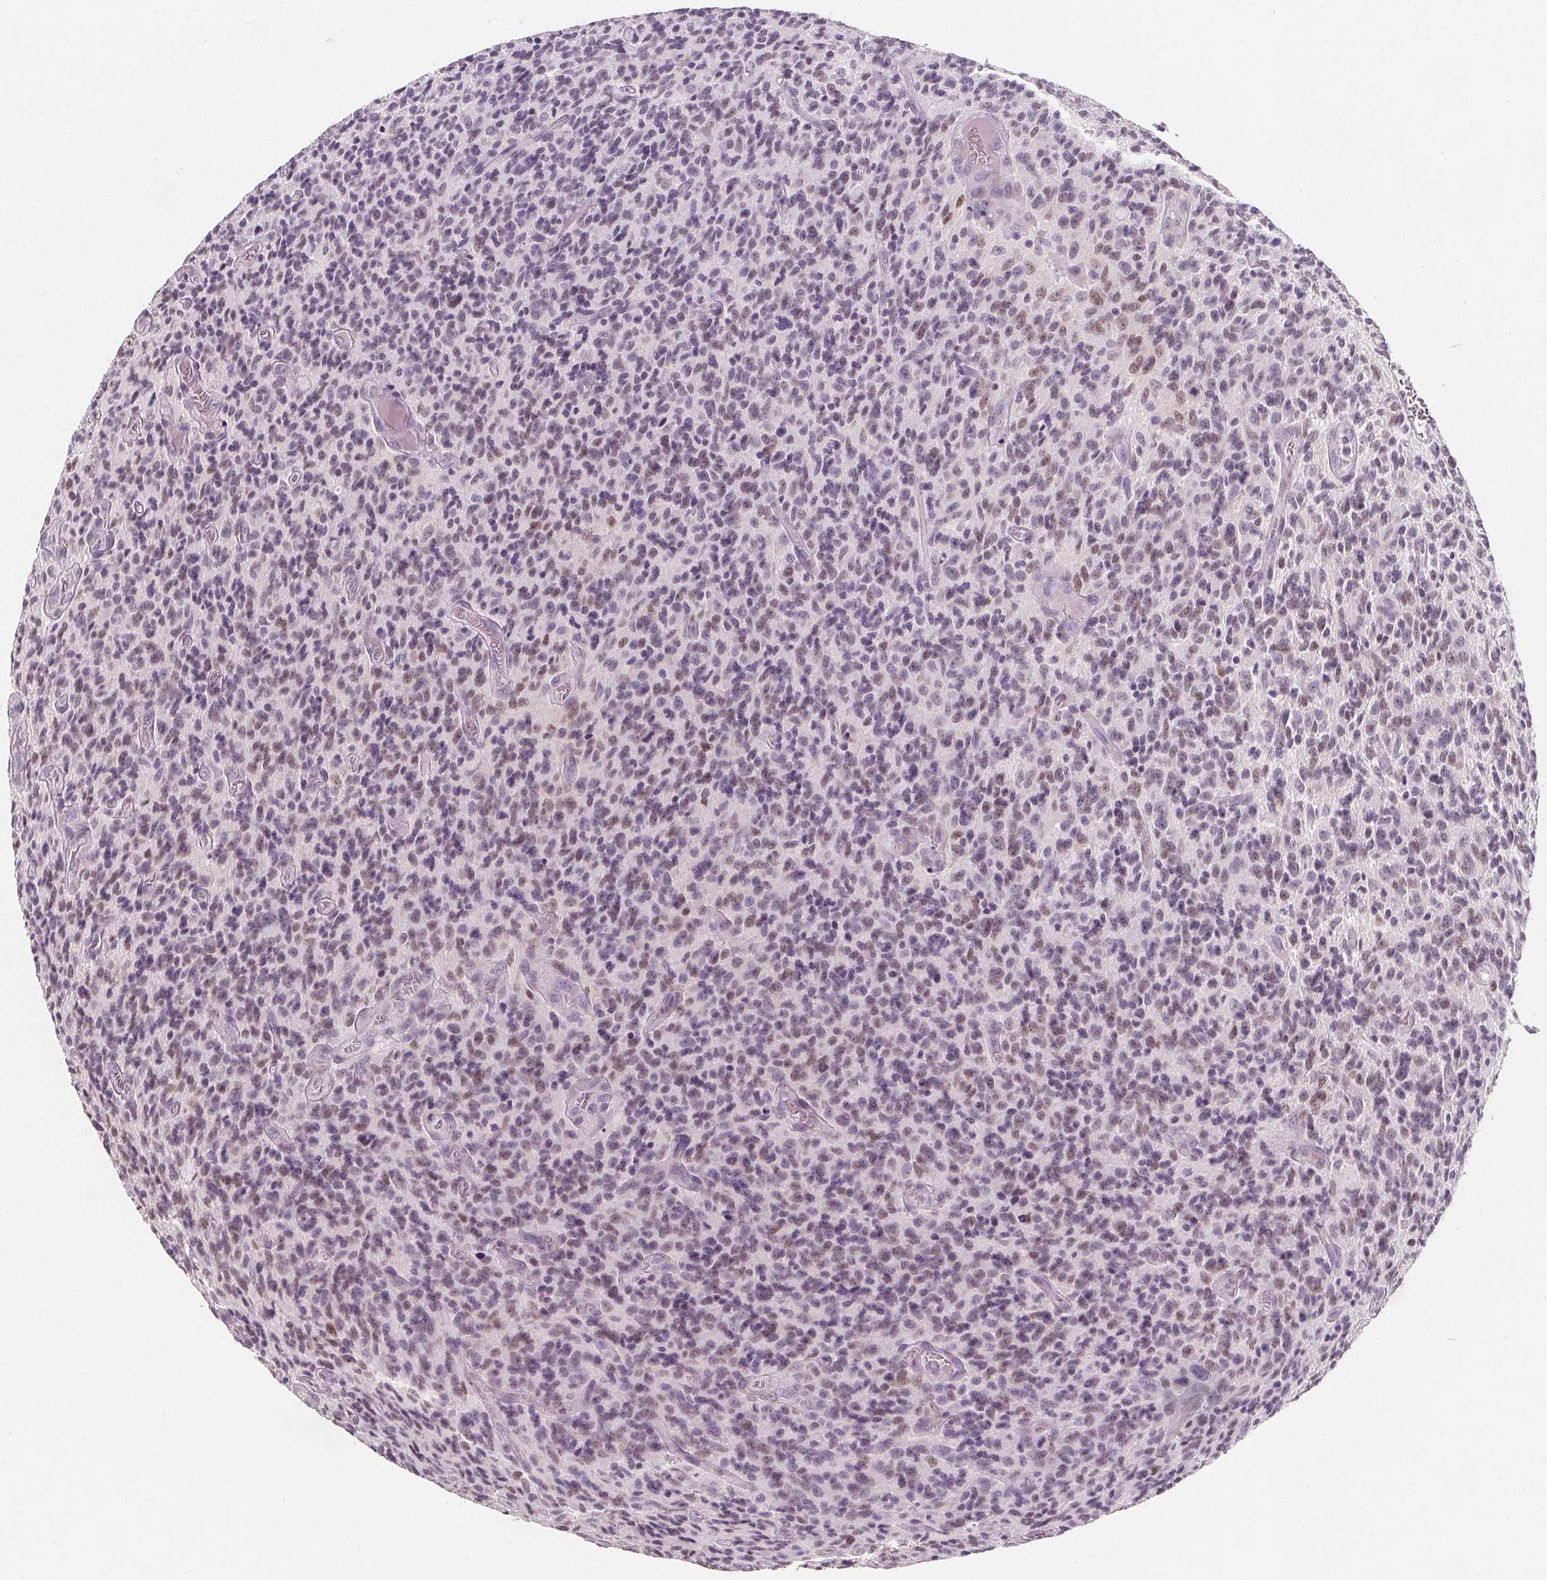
{"staining": {"intensity": "weak", "quantity": "<25%", "location": "nuclear"}, "tissue": "glioma", "cell_type": "Tumor cells", "image_type": "cancer", "snomed": [{"axis": "morphology", "description": "Glioma, malignant, High grade"}, {"axis": "topography", "description": "Brain"}], "caption": "Immunohistochemical staining of malignant high-grade glioma displays no significant staining in tumor cells.", "gene": "DBX2", "patient": {"sex": "male", "age": 76}}